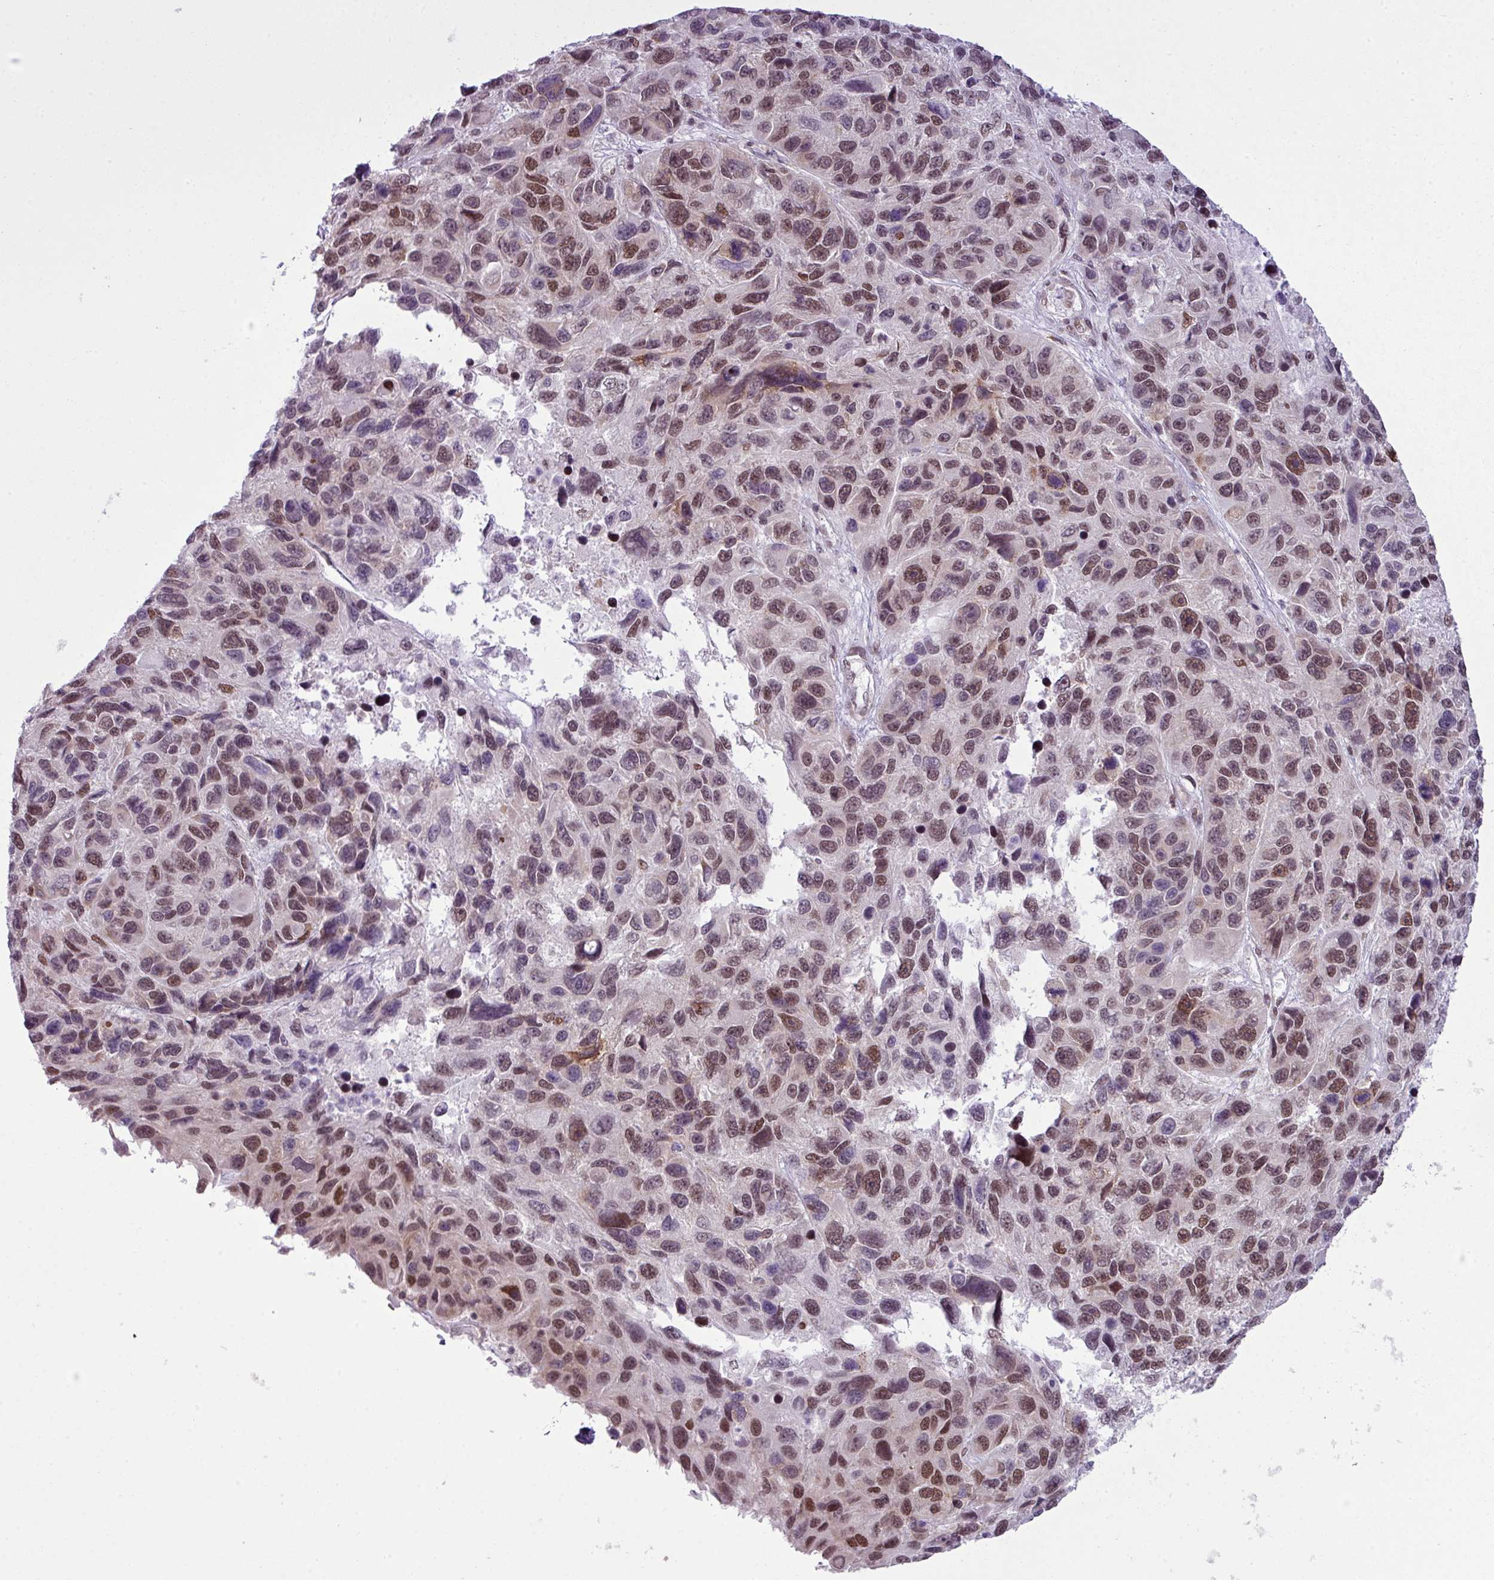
{"staining": {"intensity": "moderate", "quantity": ">75%", "location": "nuclear"}, "tissue": "melanoma", "cell_type": "Tumor cells", "image_type": "cancer", "snomed": [{"axis": "morphology", "description": "Malignant melanoma, NOS"}, {"axis": "topography", "description": "Skin"}], "caption": "Human melanoma stained with a protein marker displays moderate staining in tumor cells.", "gene": "ARL6IP4", "patient": {"sex": "male", "age": 53}}